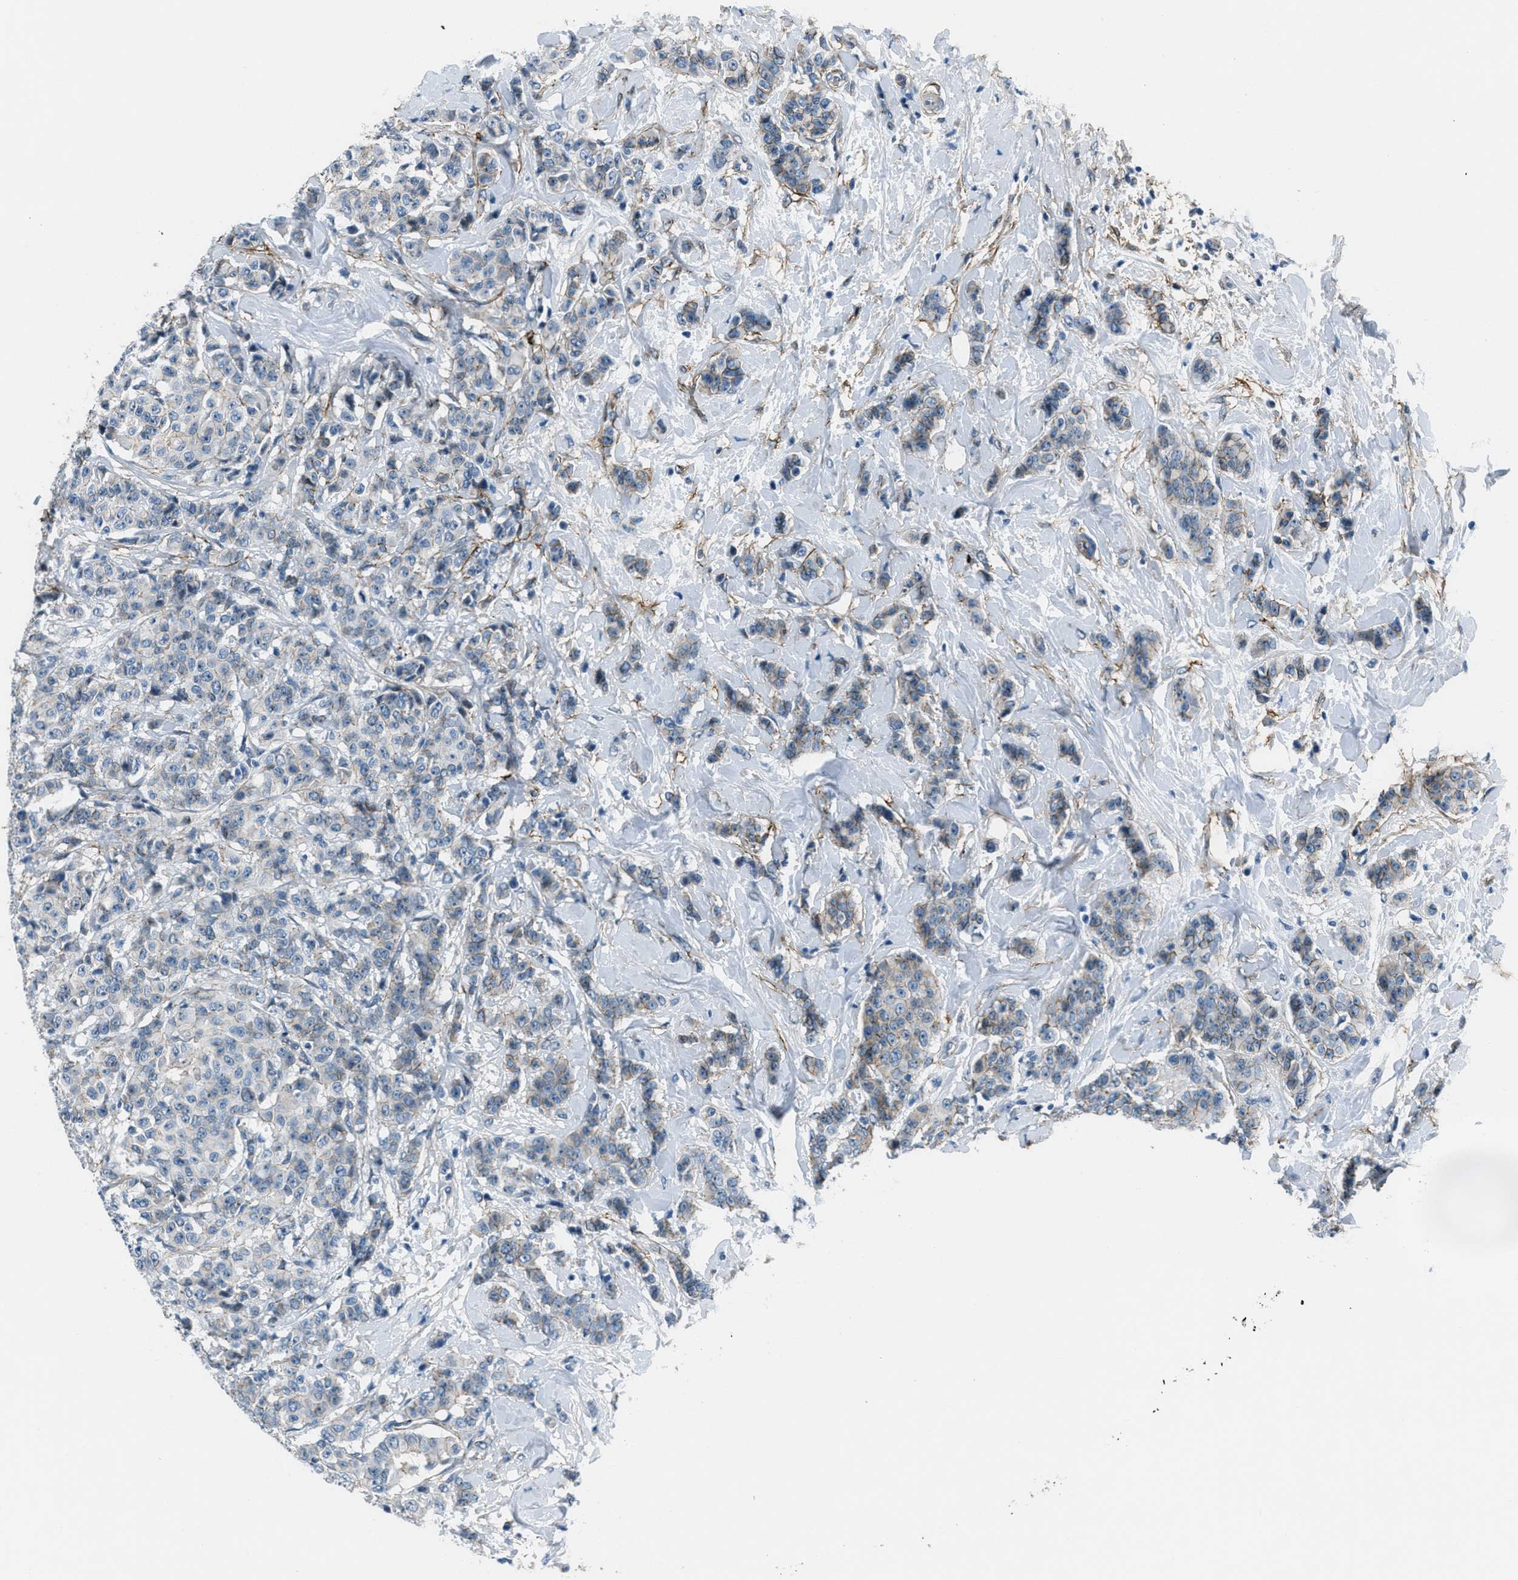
{"staining": {"intensity": "negative", "quantity": "none", "location": "none"}, "tissue": "breast cancer", "cell_type": "Tumor cells", "image_type": "cancer", "snomed": [{"axis": "morphology", "description": "Normal tissue, NOS"}, {"axis": "morphology", "description": "Duct carcinoma"}, {"axis": "topography", "description": "Breast"}], "caption": "The IHC micrograph has no significant expression in tumor cells of invasive ductal carcinoma (breast) tissue.", "gene": "FBN1", "patient": {"sex": "female", "age": 40}}